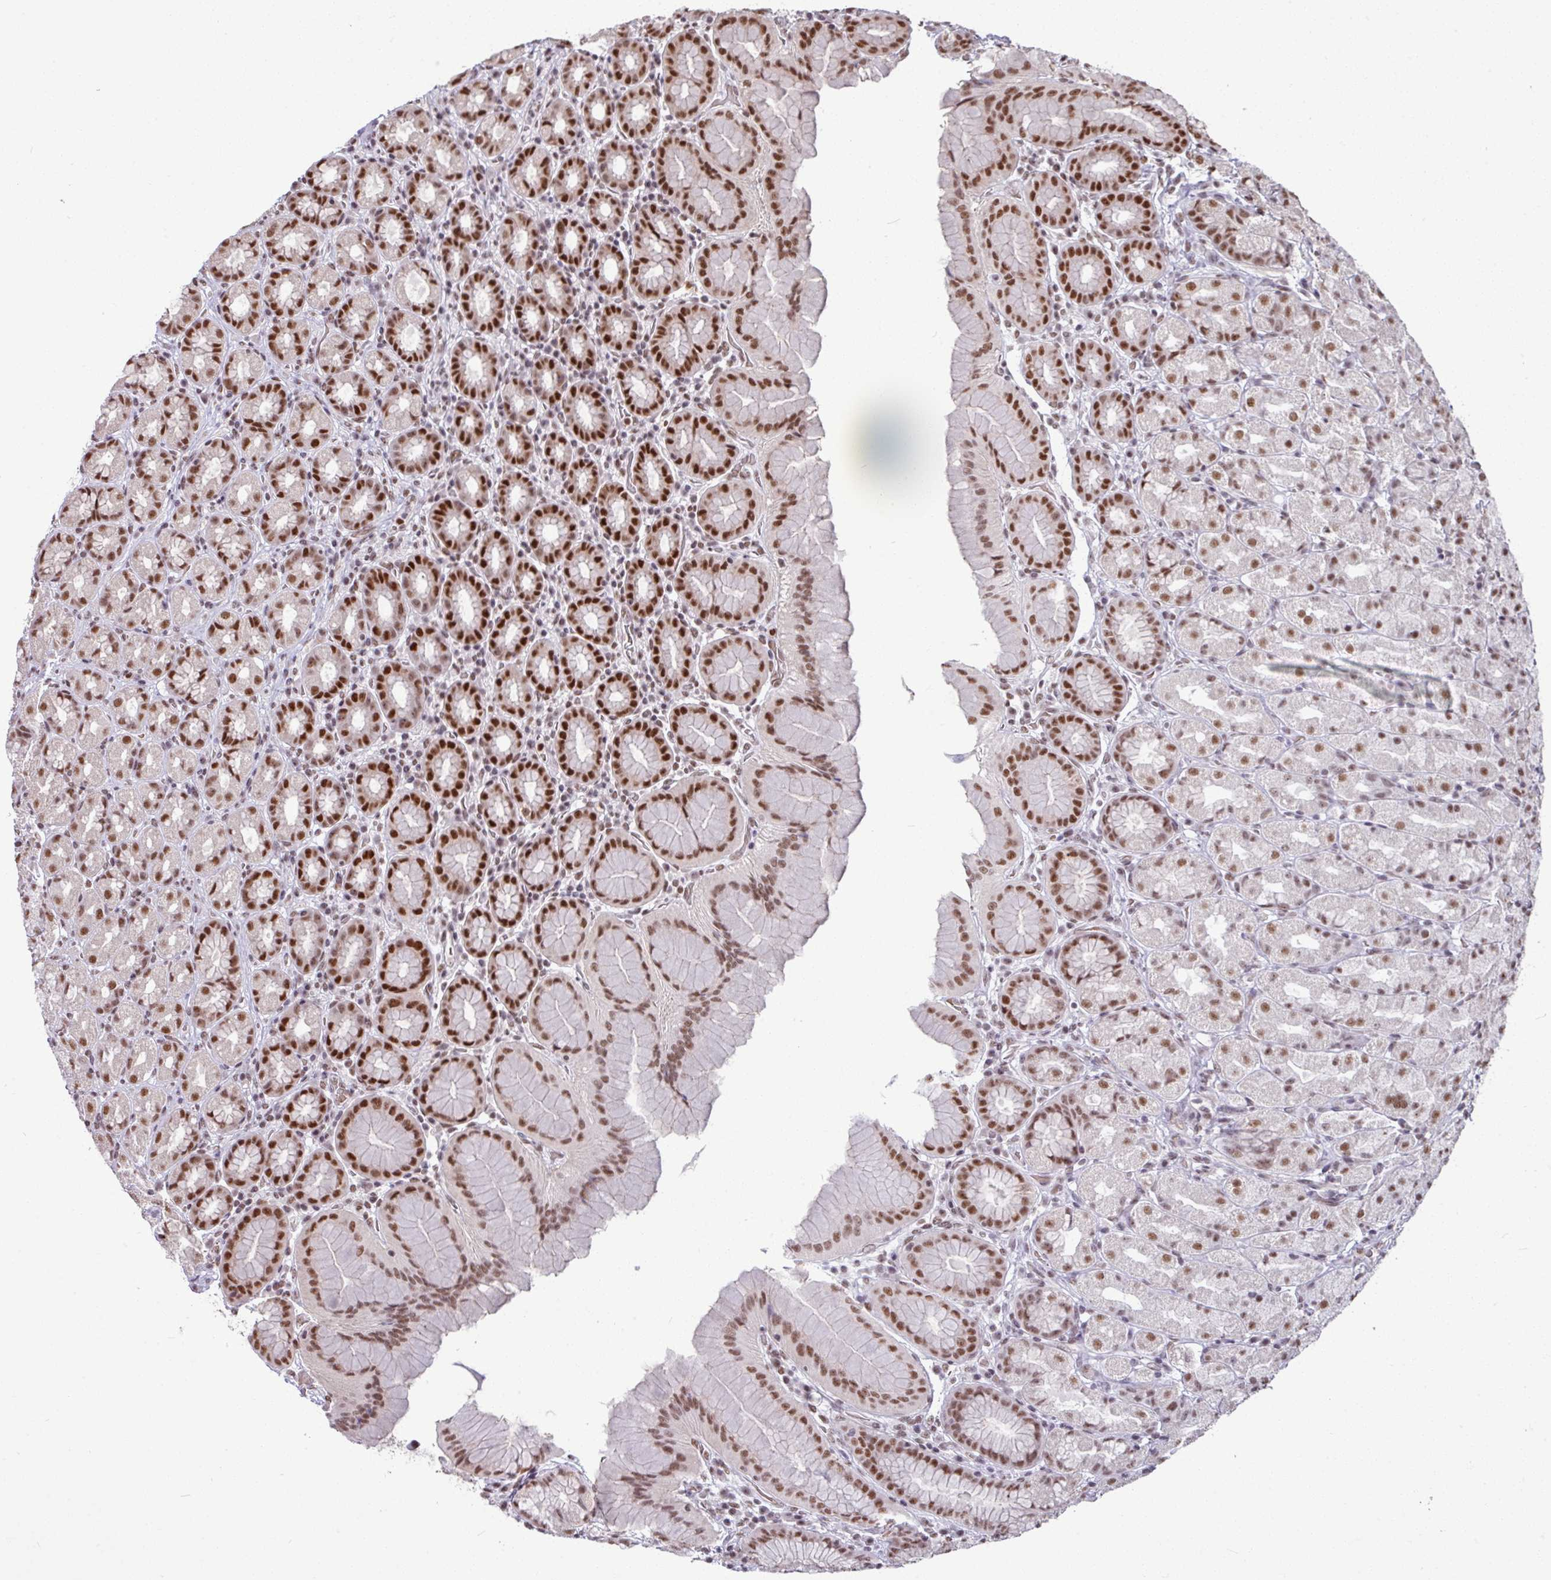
{"staining": {"intensity": "strong", "quantity": ">75%", "location": "nuclear"}, "tissue": "stomach", "cell_type": "Glandular cells", "image_type": "normal", "snomed": [{"axis": "morphology", "description": "Normal tissue, NOS"}, {"axis": "topography", "description": "Stomach, upper"}, {"axis": "topography", "description": "Stomach"}], "caption": "Stomach stained for a protein (brown) displays strong nuclear positive staining in approximately >75% of glandular cells.", "gene": "TDG", "patient": {"sex": "male", "age": 68}}